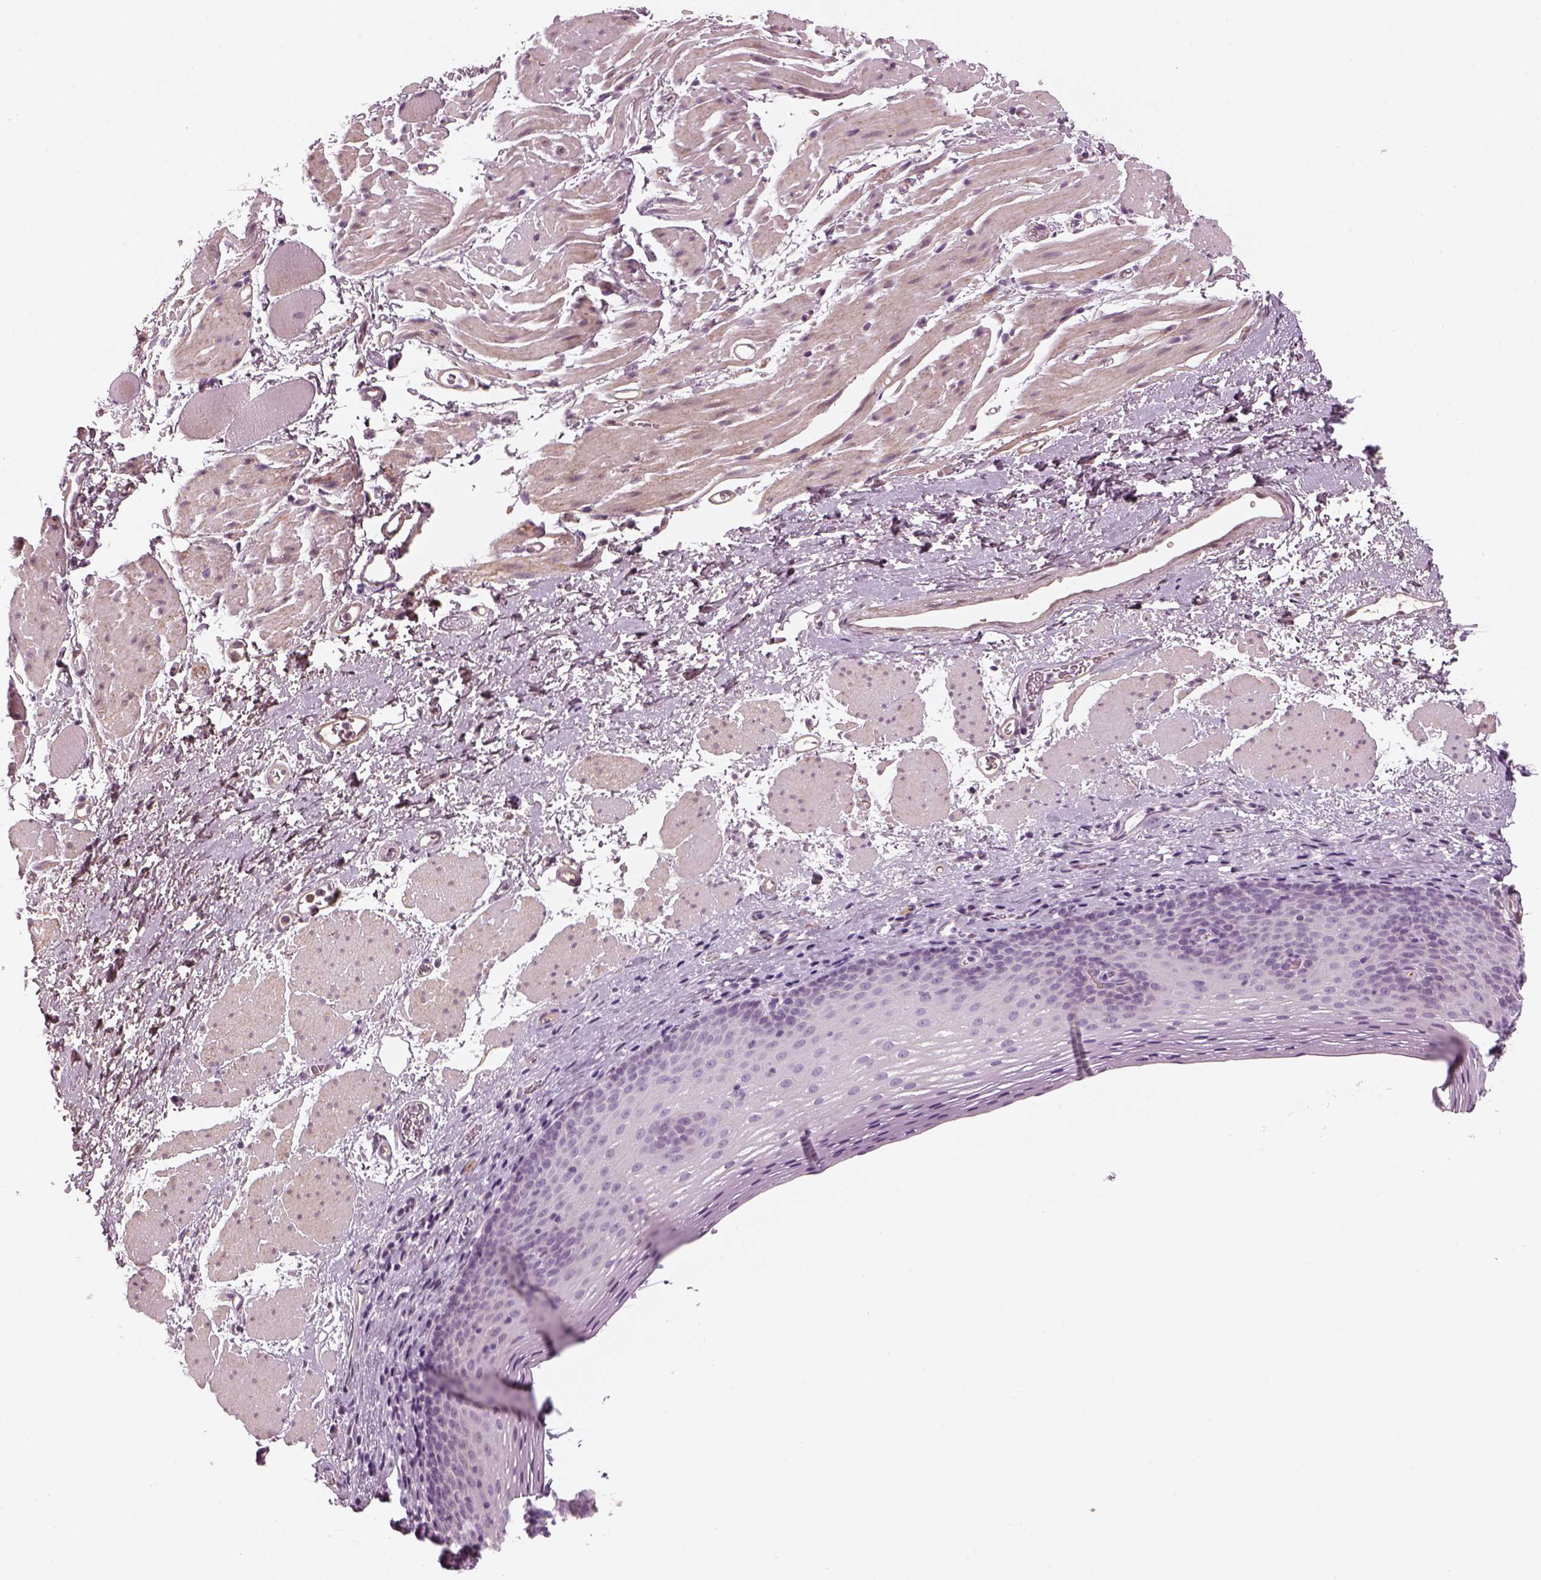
{"staining": {"intensity": "weak", "quantity": "<25%", "location": "cytoplasmic/membranous"}, "tissue": "esophagus", "cell_type": "Squamous epithelial cells", "image_type": "normal", "snomed": [{"axis": "morphology", "description": "Normal tissue, NOS"}, {"axis": "topography", "description": "Esophagus"}], "caption": "Squamous epithelial cells show no significant positivity in benign esophagus. Nuclei are stained in blue.", "gene": "PABPC1L2A", "patient": {"sex": "female", "age": 68}}